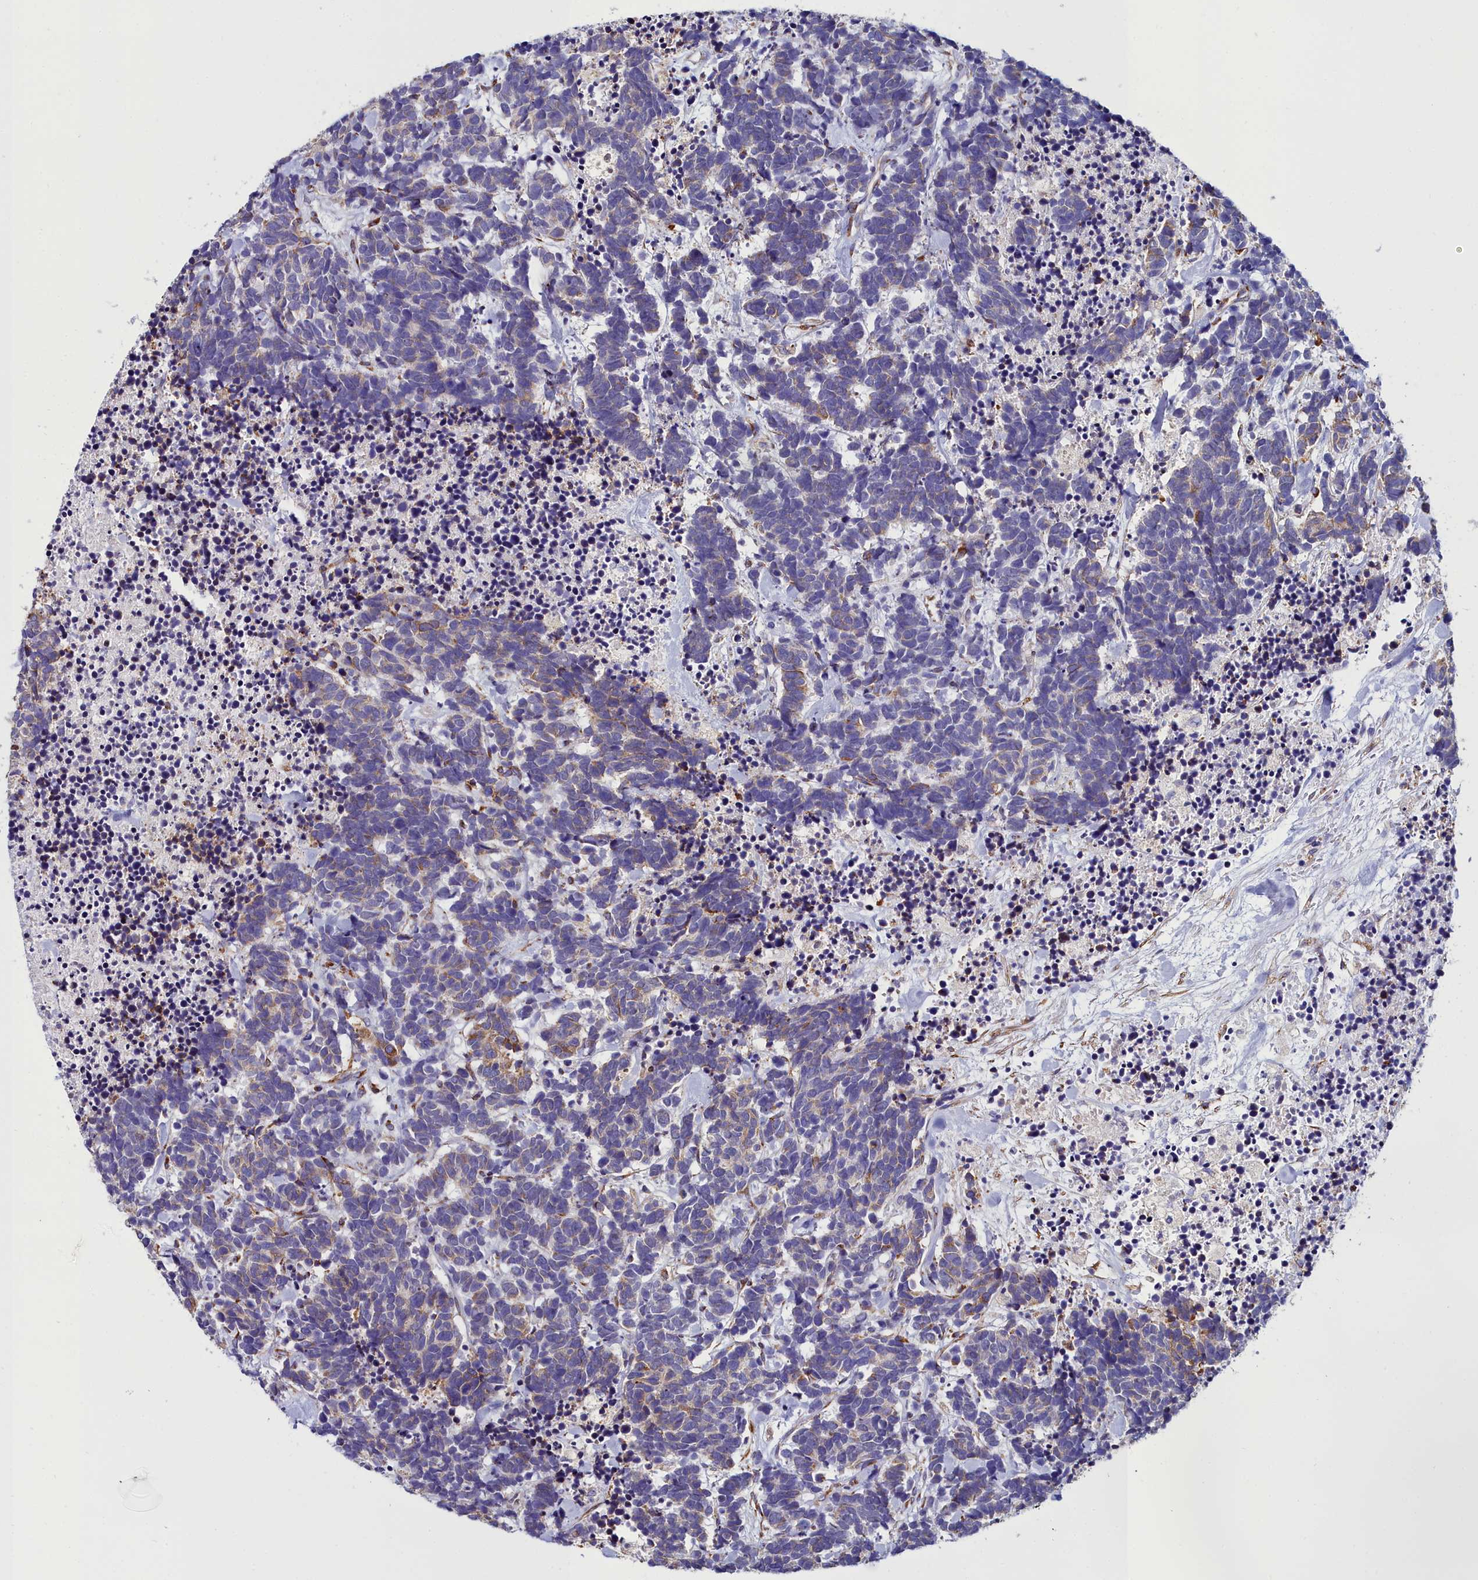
{"staining": {"intensity": "weak", "quantity": "<25%", "location": "cytoplasmic/membranous"}, "tissue": "carcinoid", "cell_type": "Tumor cells", "image_type": "cancer", "snomed": [{"axis": "morphology", "description": "Carcinoma, NOS"}, {"axis": "morphology", "description": "Carcinoid, malignant, NOS"}, {"axis": "topography", "description": "Prostate"}], "caption": "This image is of carcinoid stained with immunohistochemistry (IHC) to label a protein in brown with the nuclei are counter-stained blue. There is no expression in tumor cells.", "gene": "TXNDC5", "patient": {"sex": "male", "age": 57}}